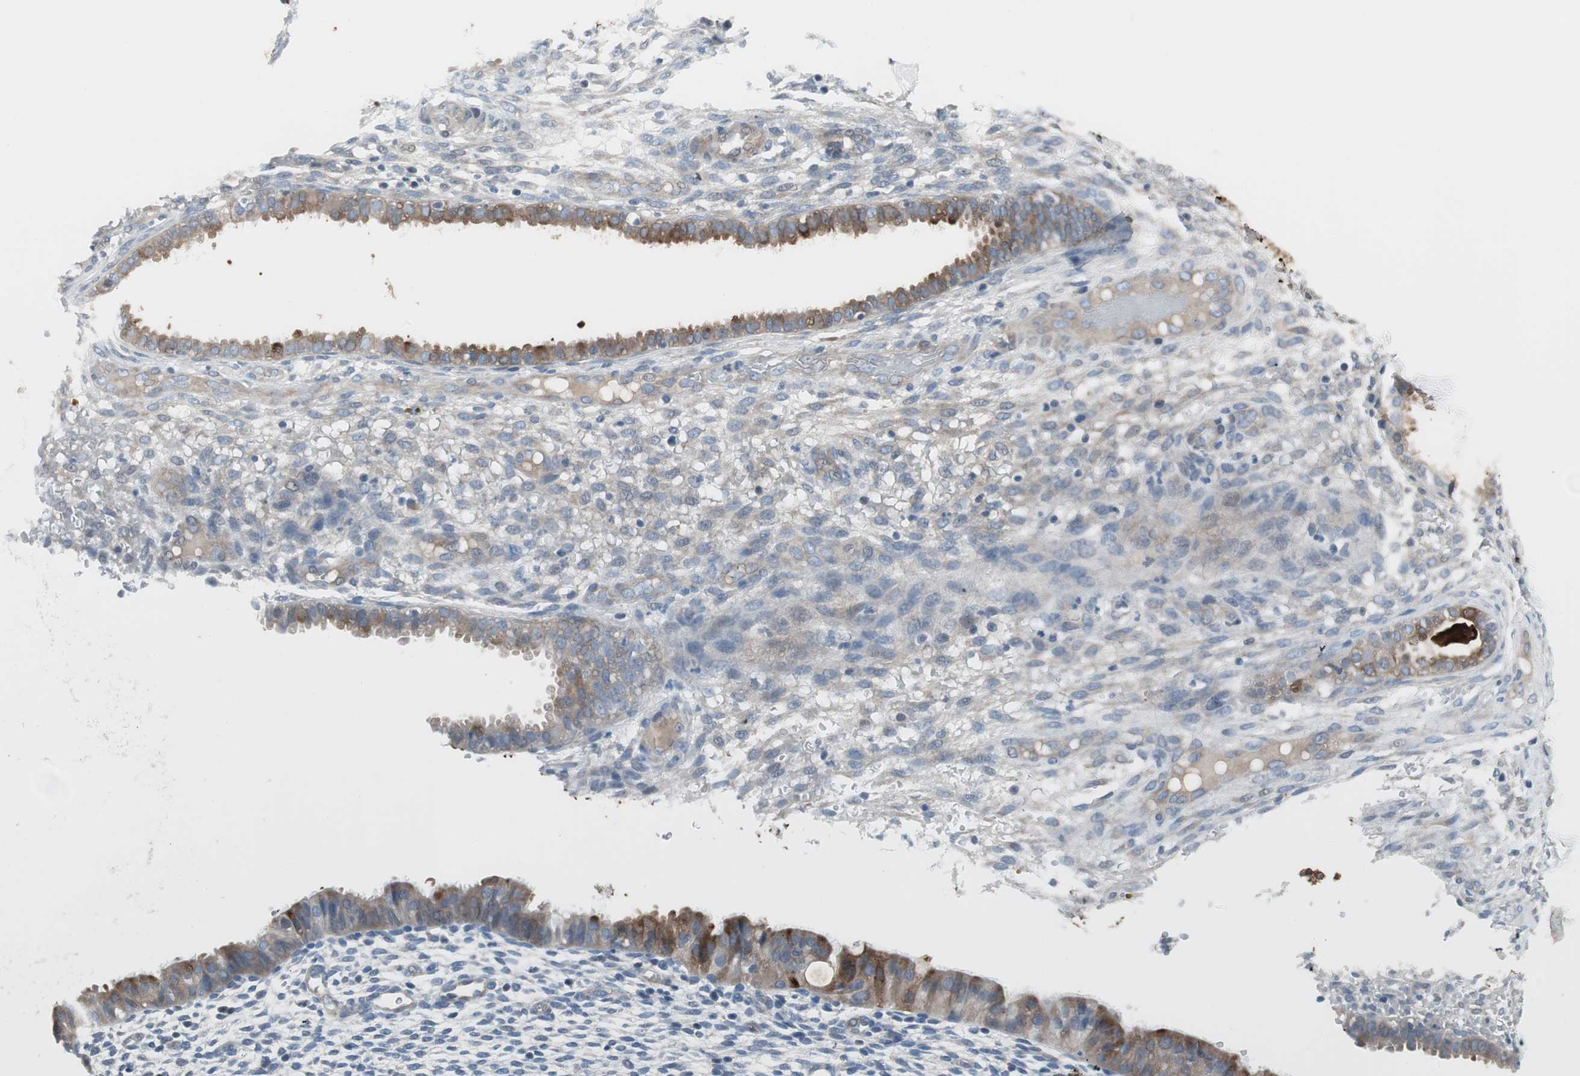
{"staining": {"intensity": "negative", "quantity": "none", "location": "none"}, "tissue": "endometrium", "cell_type": "Cells in endometrial stroma", "image_type": "normal", "snomed": [{"axis": "morphology", "description": "Normal tissue, NOS"}, {"axis": "topography", "description": "Endometrium"}], "caption": "High magnification brightfield microscopy of unremarkable endometrium stained with DAB (brown) and counterstained with hematoxylin (blue): cells in endometrial stroma show no significant expression. (DAB (3,3'-diaminobenzidine) immunohistochemistry, high magnification).", "gene": "PIGR", "patient": {"sex": "female", "age": 61}}